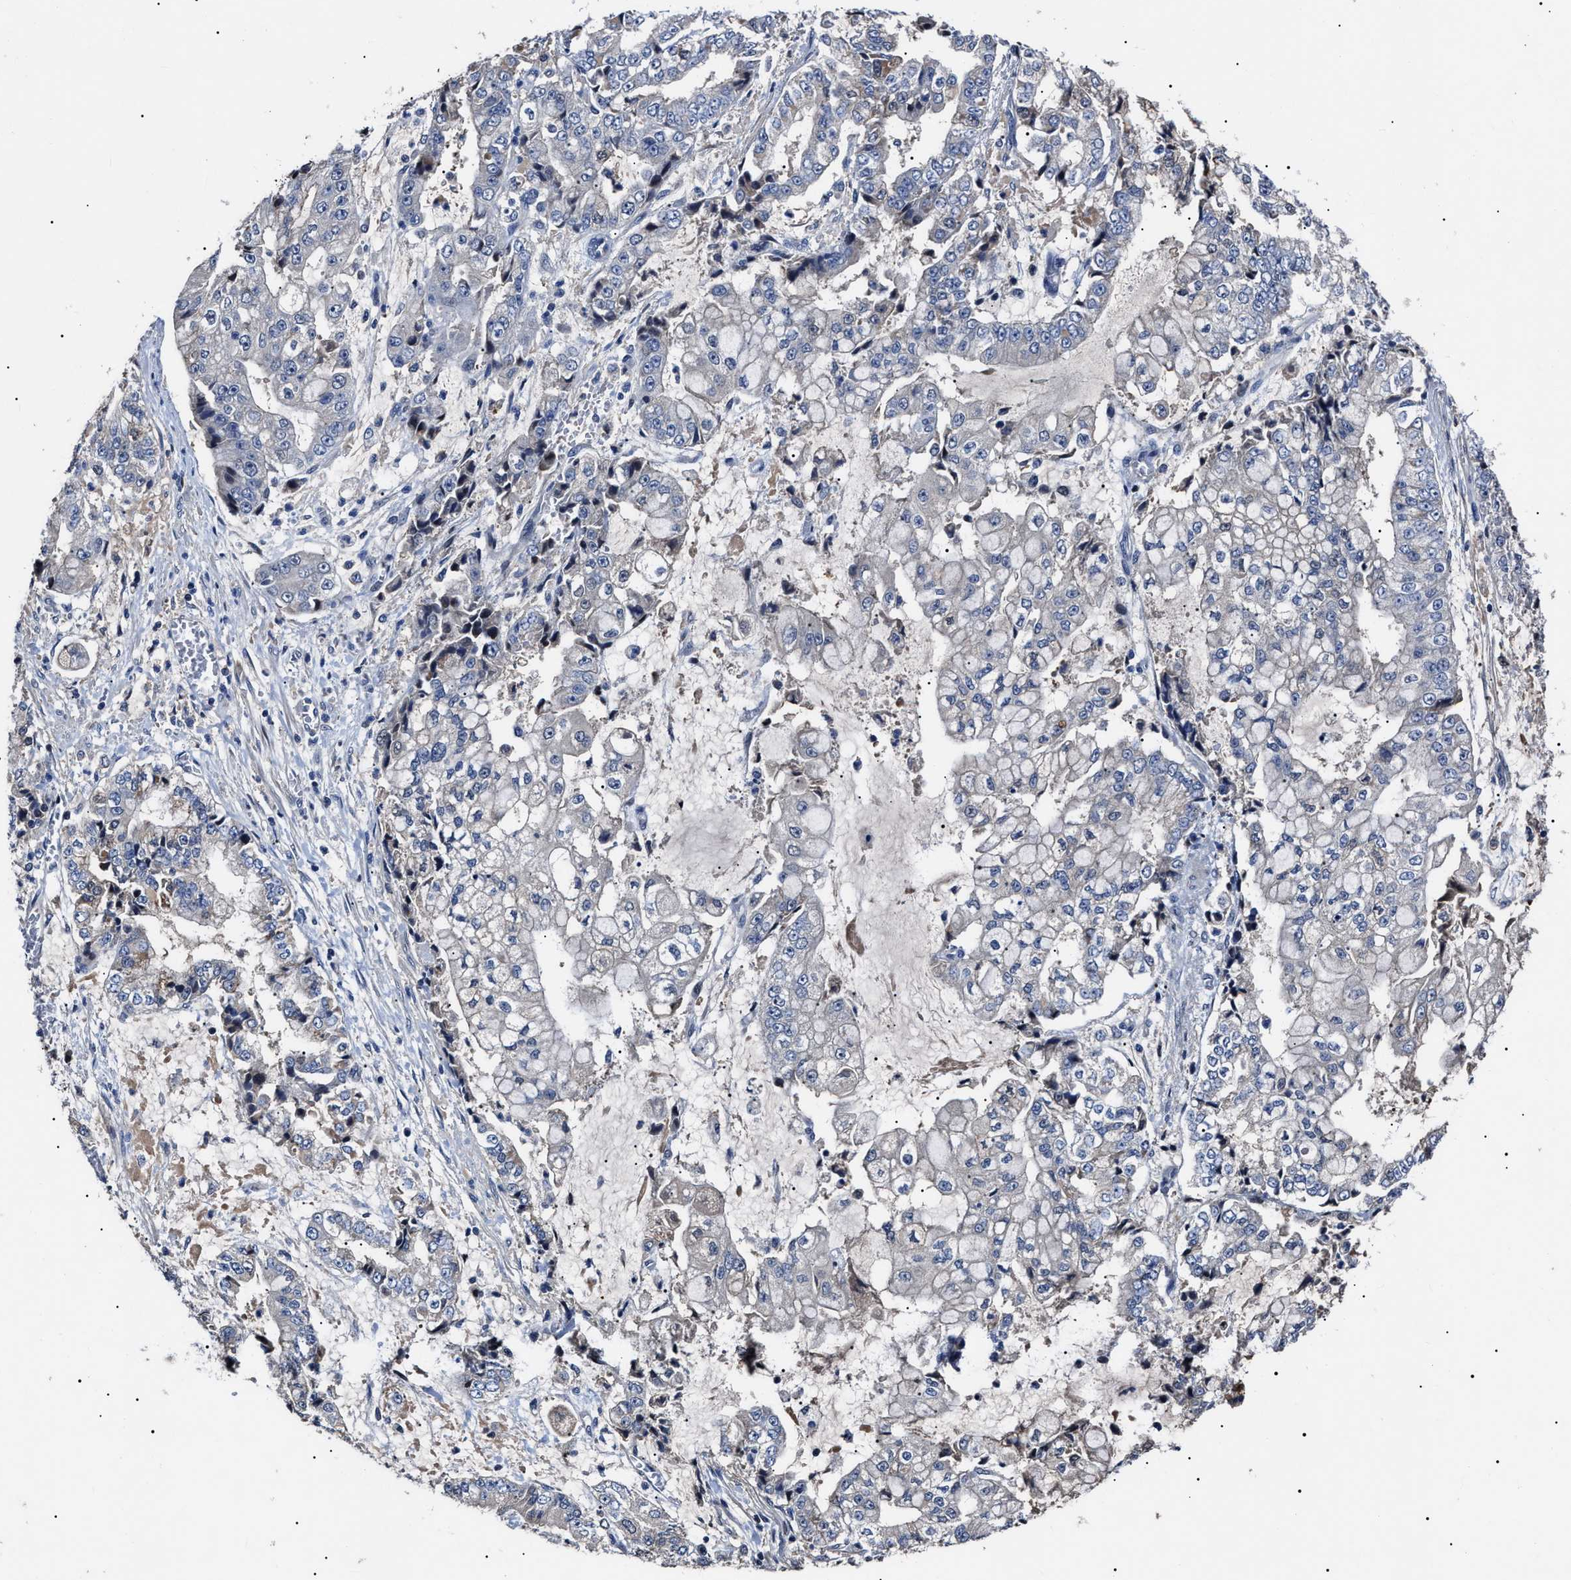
{"staining": {"intensity": "negative", "quantity": "none", "location": "none"}, "tissue": "stomach cancer", "cell_type": "Tumor cells", "image_type": "cancer", "snomed": [{"axis": "morphology", "description": "Adenocarcinoma, NOS"}, {"axis": "topography", "description": "Stomach"}], "caption": "A photomicrograph of human stomach adenocarcinoma is negative for staining in tumor cells.", "gene": "IFT81", "patient": {"sex": "male", "age": 76}}